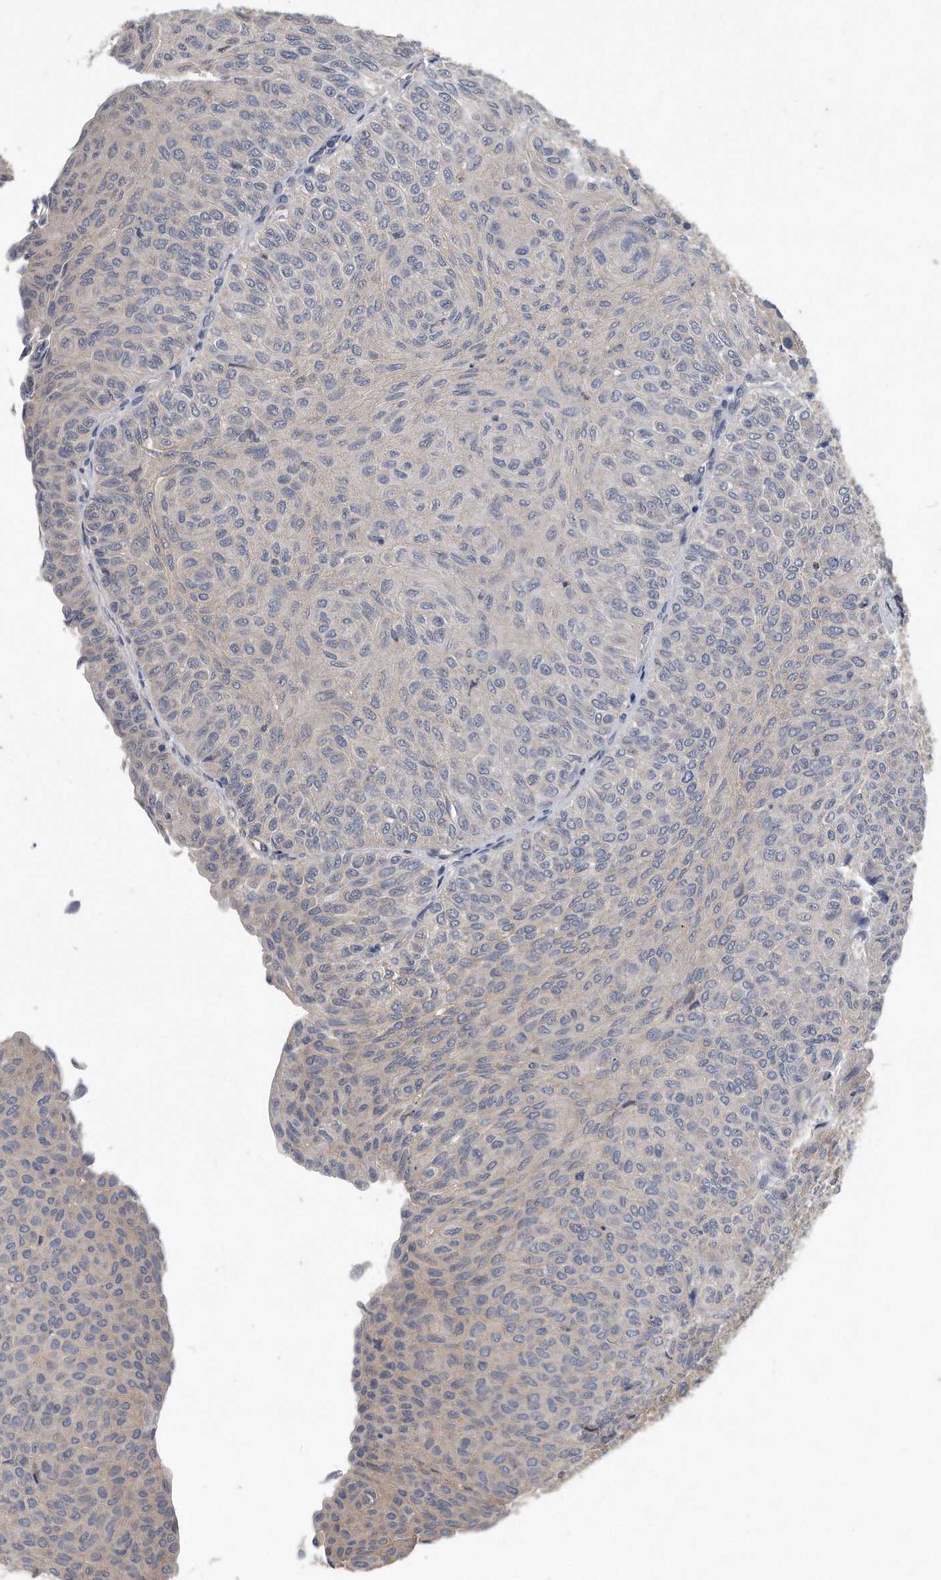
{"staining": {"intensity": "negative", "quantity": "none", "location": "none"}, "tissue": "urothelial cancer", "cell_type": "Tumor cells", "image_type": "cancer", "snomed": [{"axis": "morphology", "description": "Urothelial carcinoma, Low grade"}, {"axis": "topography", "description": "Urinary bladder"}], "caption": "A micrograph of human urothelial cancer is negative for staining in tumor cells.", "gene": "HOMER3", "patient": {"sex": "male", "age": 78}}